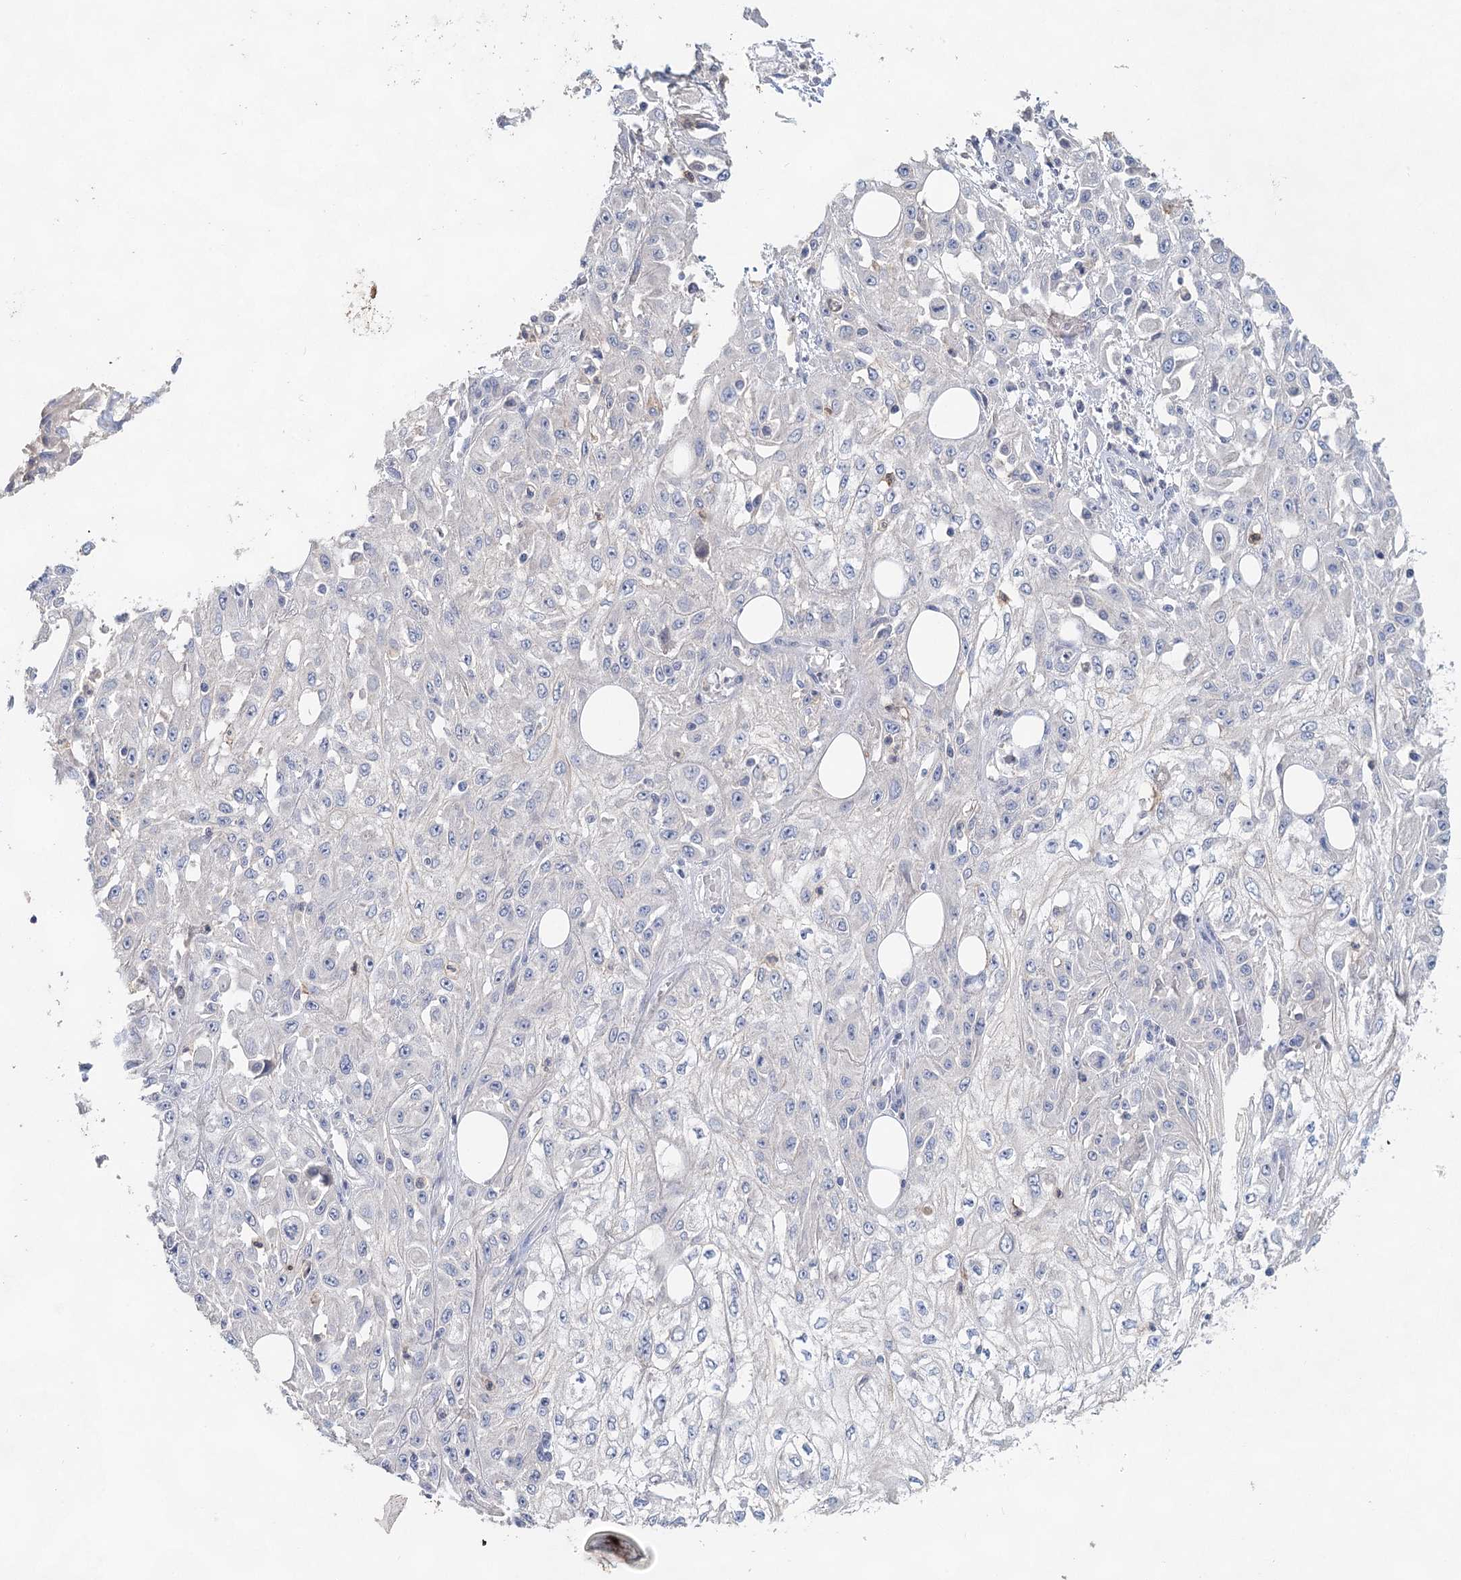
{"staining": {"intensity": "negative", "quantity": "none", "location": "none"}, "tissue": "skin cancer", "cell_type": "Tumor cells", "image_type": "cancer", "snomed": [{"axis": "morphology", "description": "Squamous cell carcinoma, NOS"}, {"axis": "morphology", "description": "Squamous cell carcinoma, metastatic, NOS"}, {"axis": "topography", "description": "Skin"}, {"axis": "topography", "description": "Lymph node"}], "caption": "Tumor cells show no significant staining in metastatic squamous cell carcinoma (skin).", "gene": "MYL6B", "patient": {"sex": "male", "age": 75}}